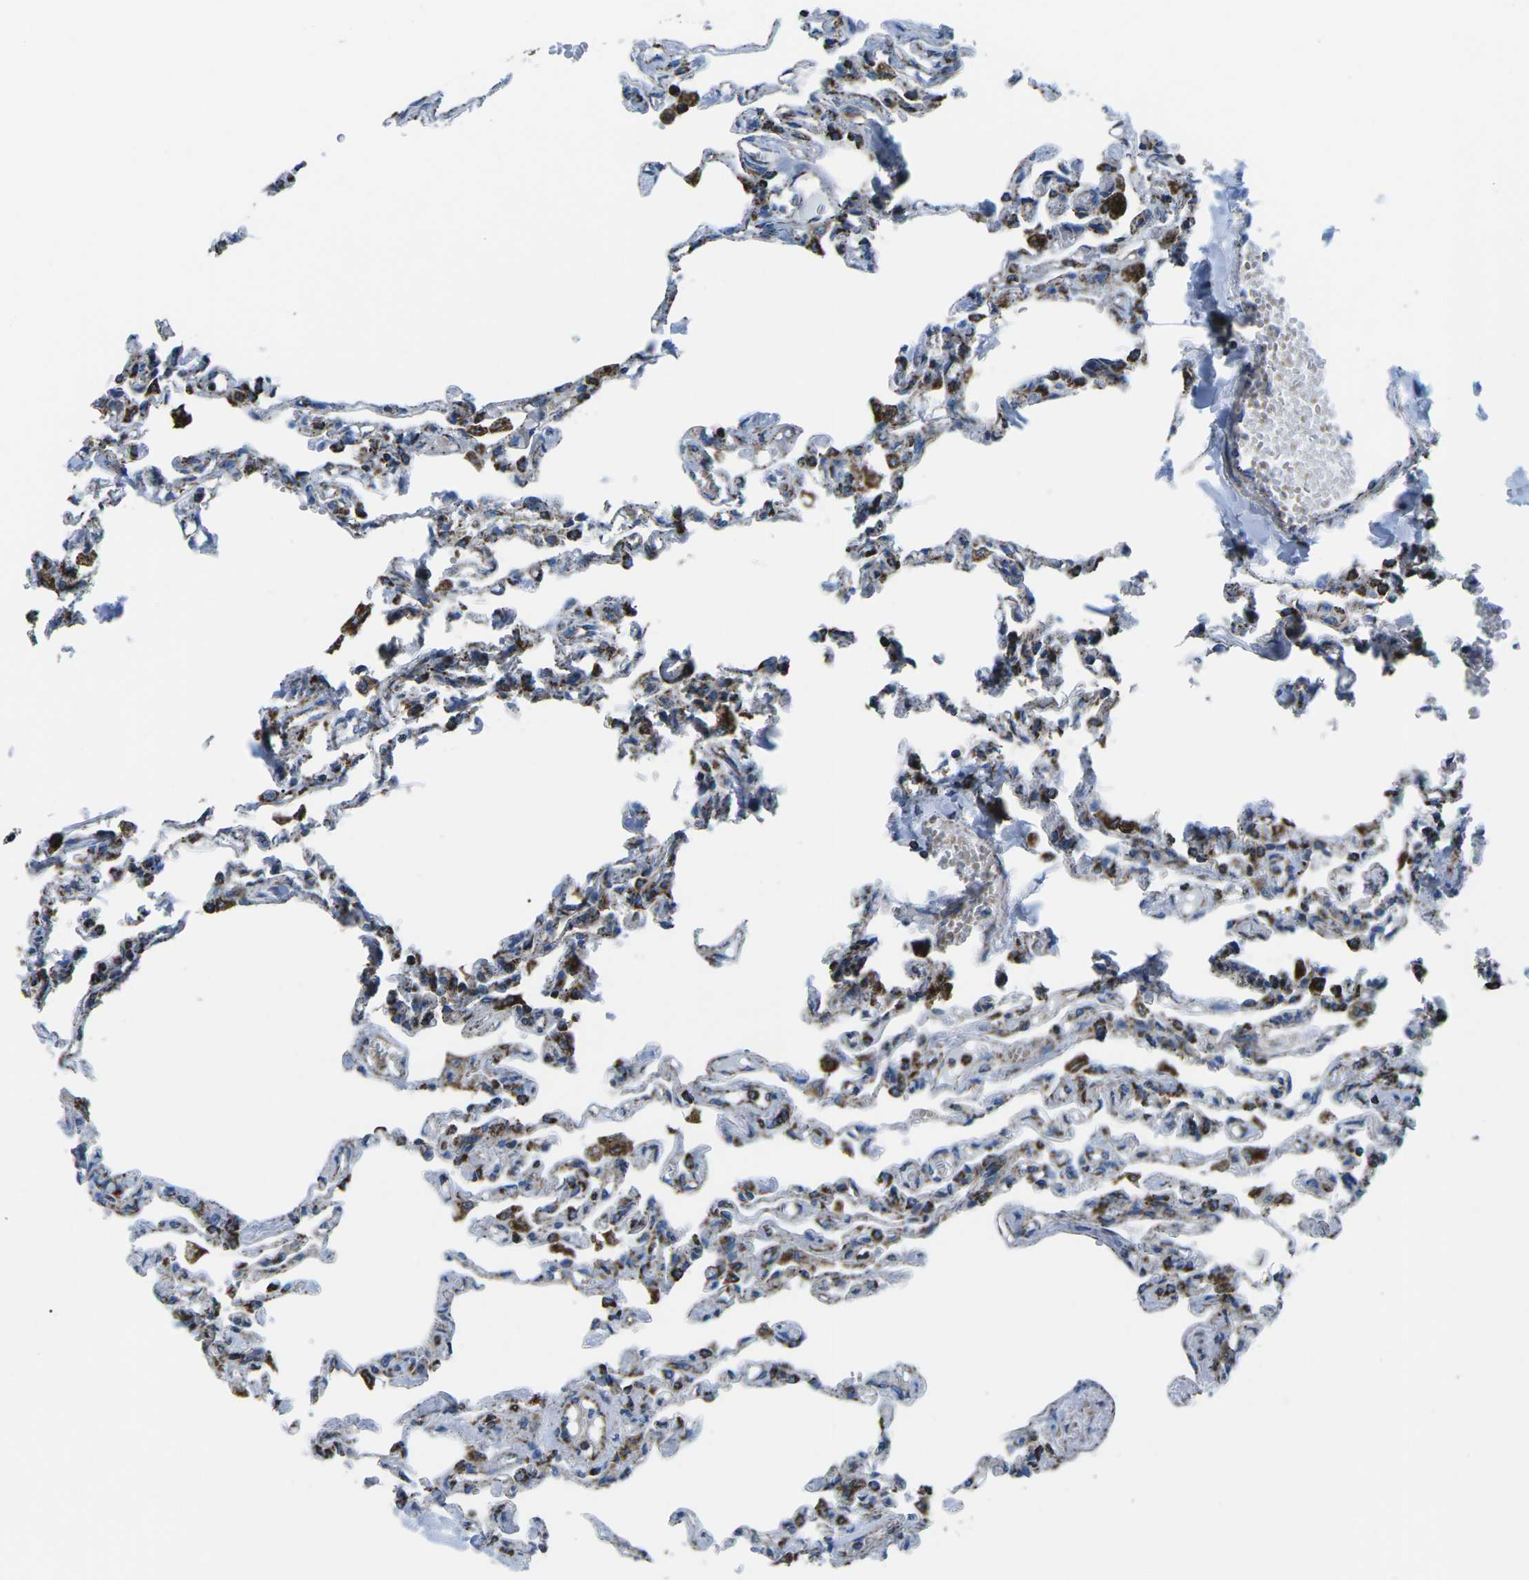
{"staining": {"intensity": "strong", "quantity": "25%-75%", "location": "cytoplasmic/membranous"}, "tissue": "lung", "cell_type": "Alveolar cells", "image_type": "normal", "snomed": [{"axis": "morphology", "description": "Normal tissue, NOS"}, {"axis": "topography", "description": "Lung"}], "caption": "This photomicrograph demonstrates IHC staining of normal lung, with high strong cytoplasmic/membranous expression in approximately 25%-75% of alveolar cells.", "gene": "MT", "patient": {"sex": "male", "age": 21}}